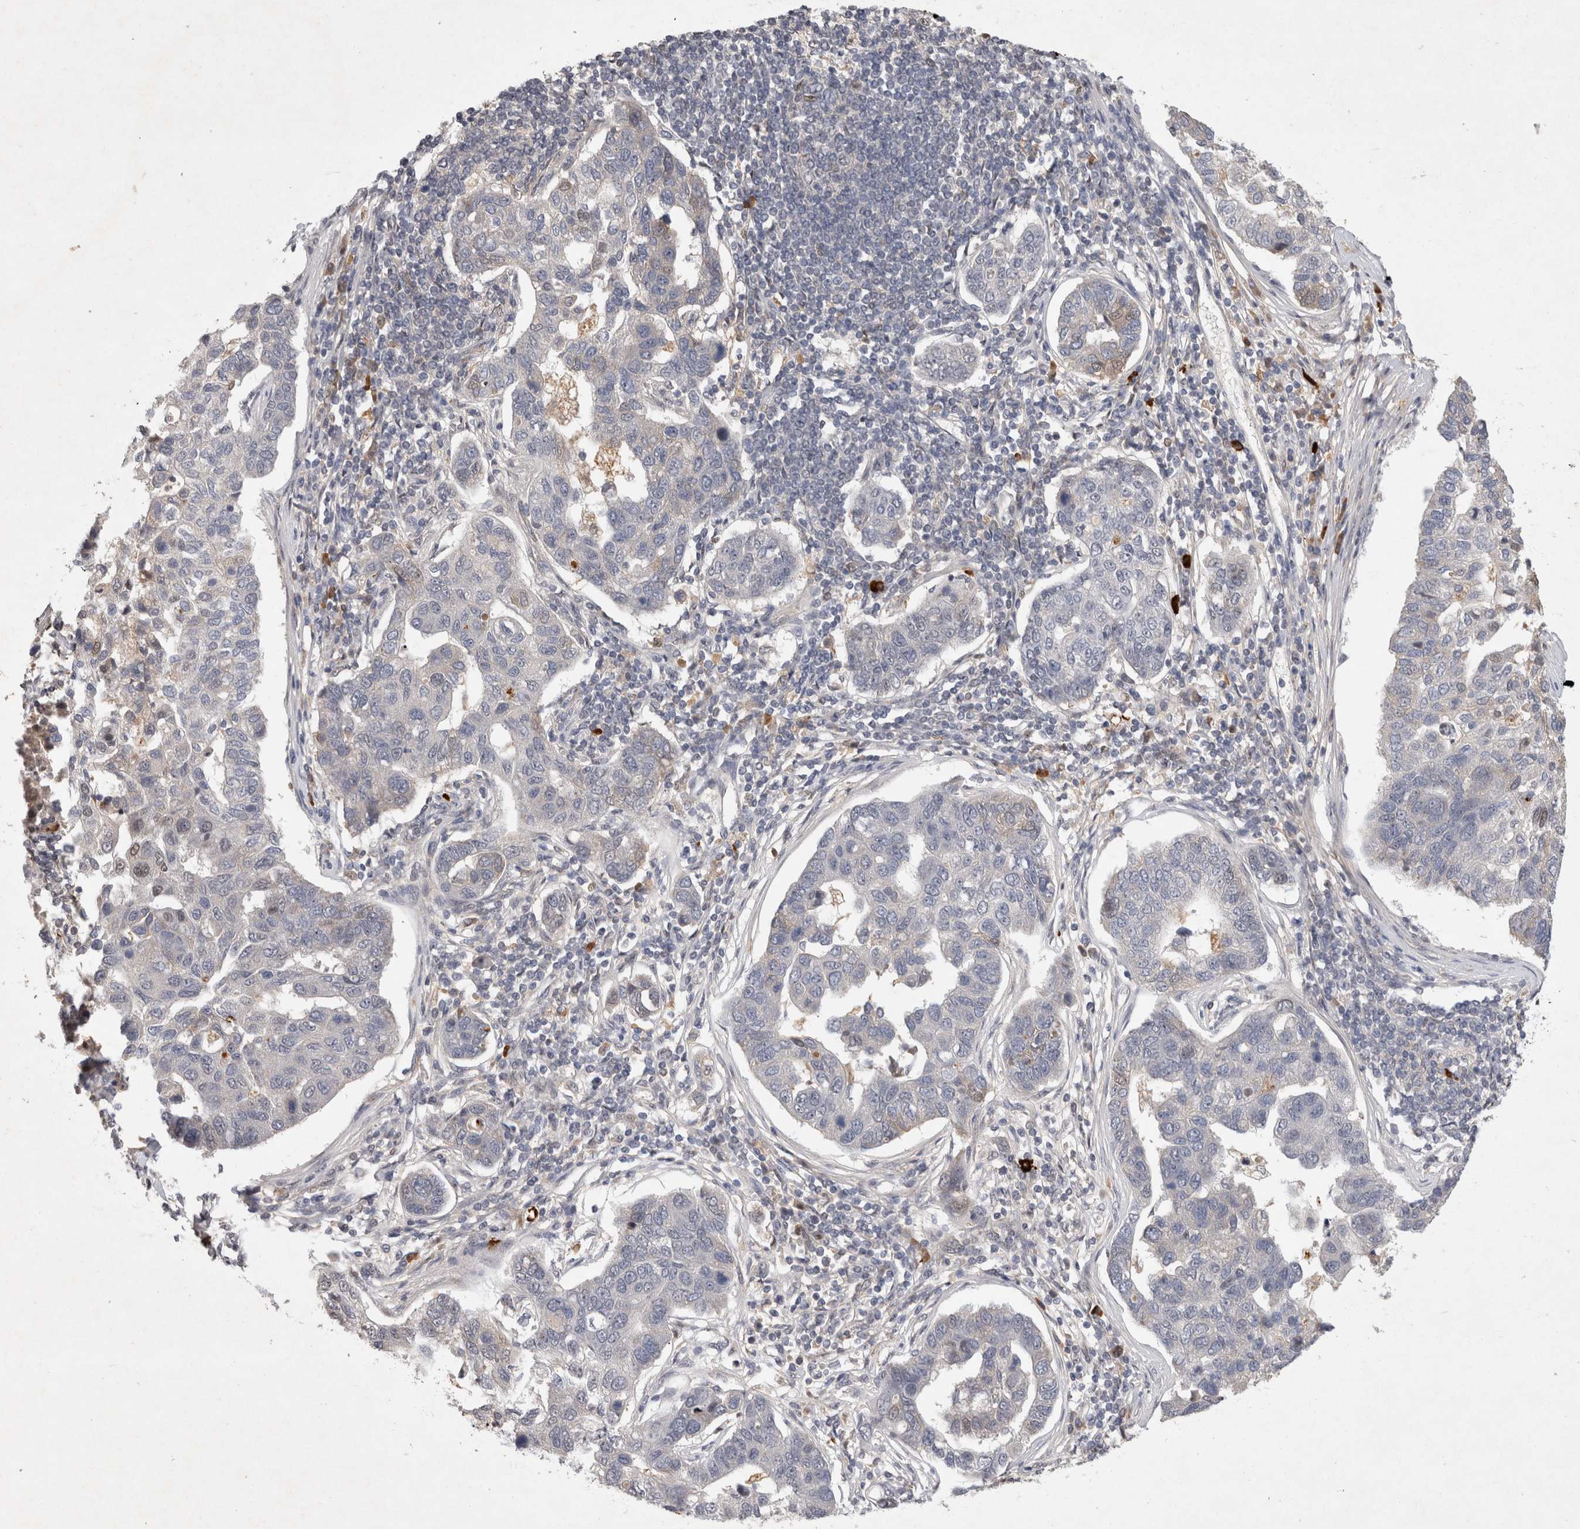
{"staining": {"intensity": "negative", "quantity": "none", "location": "none"}, "tissue": "pancreatic cancer", "cell_type": "Tumor cells", "image_type": "cancer", "snomed": [{"axis": "morphology", "description": "Adenocarcinoma, NOS"}, {"axis": "topography", "description": "Pancreas"}], "caption": "This is an immunohistochemistry image of human adenocarcinoma (pancreatic). There is no staining in tumor cells.", "gene": "XRCC5", "patient": {"sex": "female", "age": 61}}